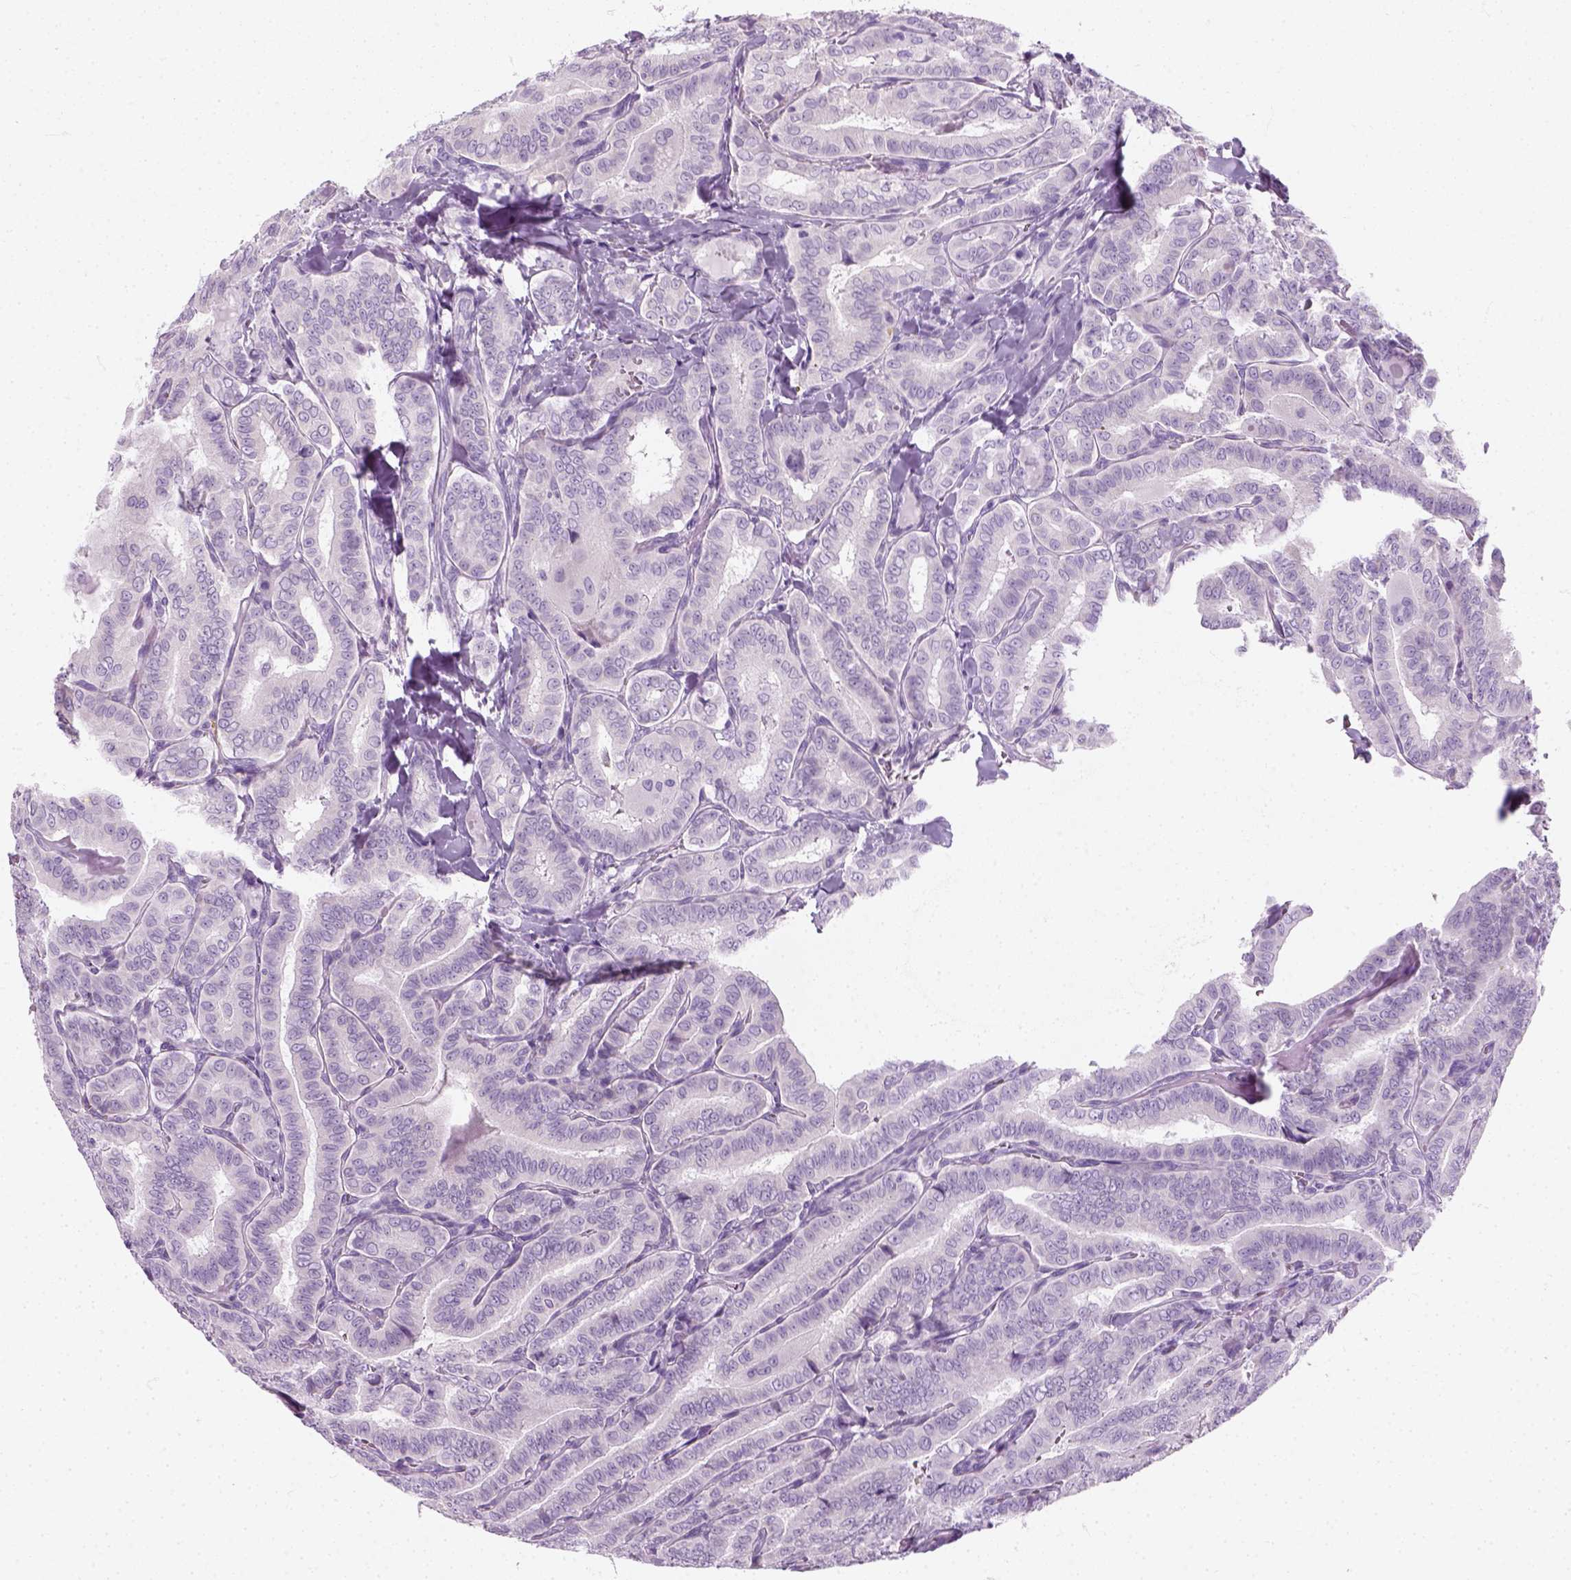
{"staining": {"intensity": "negative", "quantity": "none", "location": "none"}, "tissue": "thyroid cancer", "cell_type": "Tumor cells", "image_type": "cancer", "snomed": [{"axis": "morphology", "description": "Papillary adenocarcinoma, NOS"}, {"axis": "morphology", "description": "Papillary adenoma metastatic"}, {"axis": "topography", "description": "Thyroid gland"}], "caption": "Papillary adenoma metastatic (thyroid) stained for a protein using immunohistochemistry (IHC) exhibits no expression tumor cells.", "gene": "SLC12A5", "patient": {"sex": "female", "age": 50}}